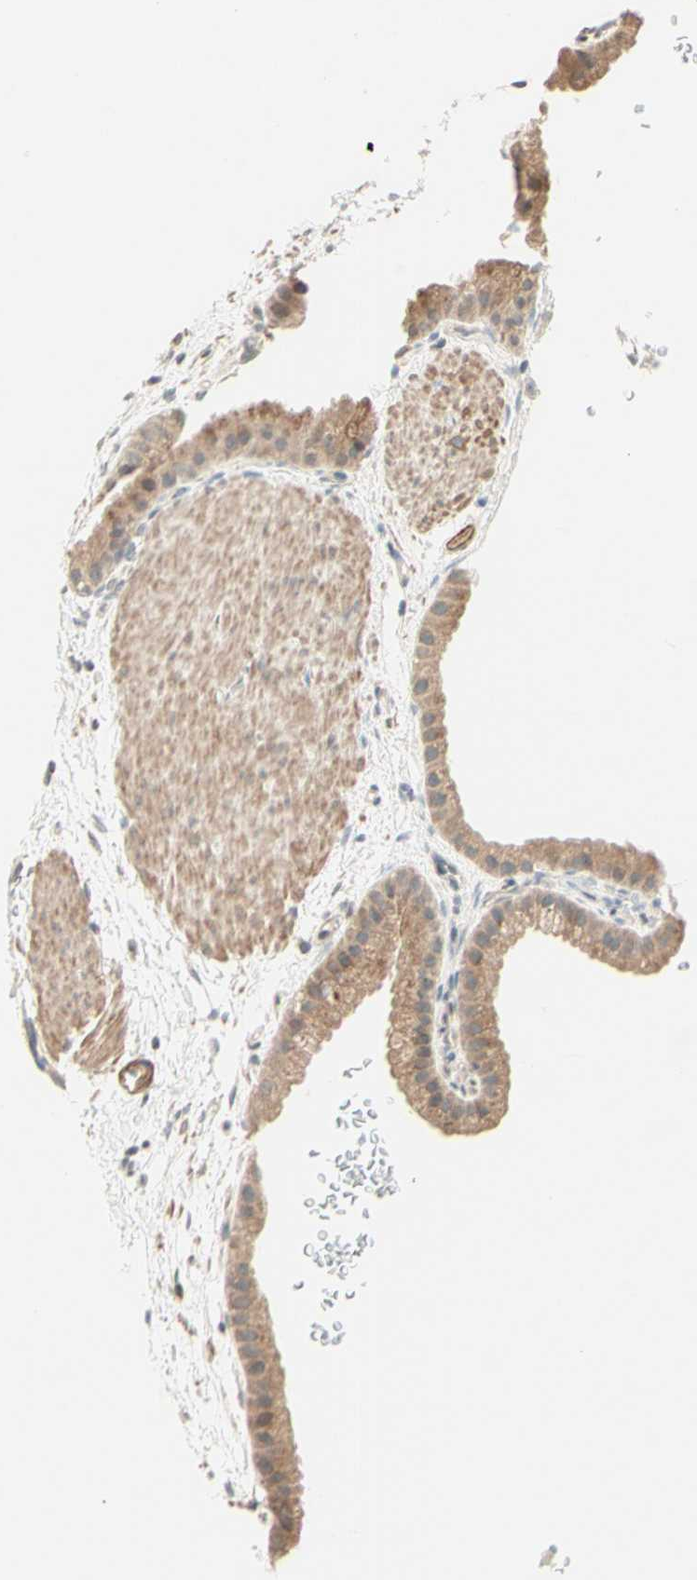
{"staining": {"intensity": "moderate", "quantity": ">75%", "location": "cytoplasmic/membranous"}, "tissue": "gallbladder", "cell_type": "Glandular cells", "image_type": "normal", "snomed": [{"axis": "morphology", "description": "Normal tissue, NOS"}, {"axis": "topography", "description": "Gallbladder"}], "caption": "Brown immunohistochemical staining in benign human gallbladder shows moderate cytoplasmic/membranous positivity in approximately >75% of glandular cells.", "gene": "ZW10", "patient": {"sex": "female", "age": 64}}